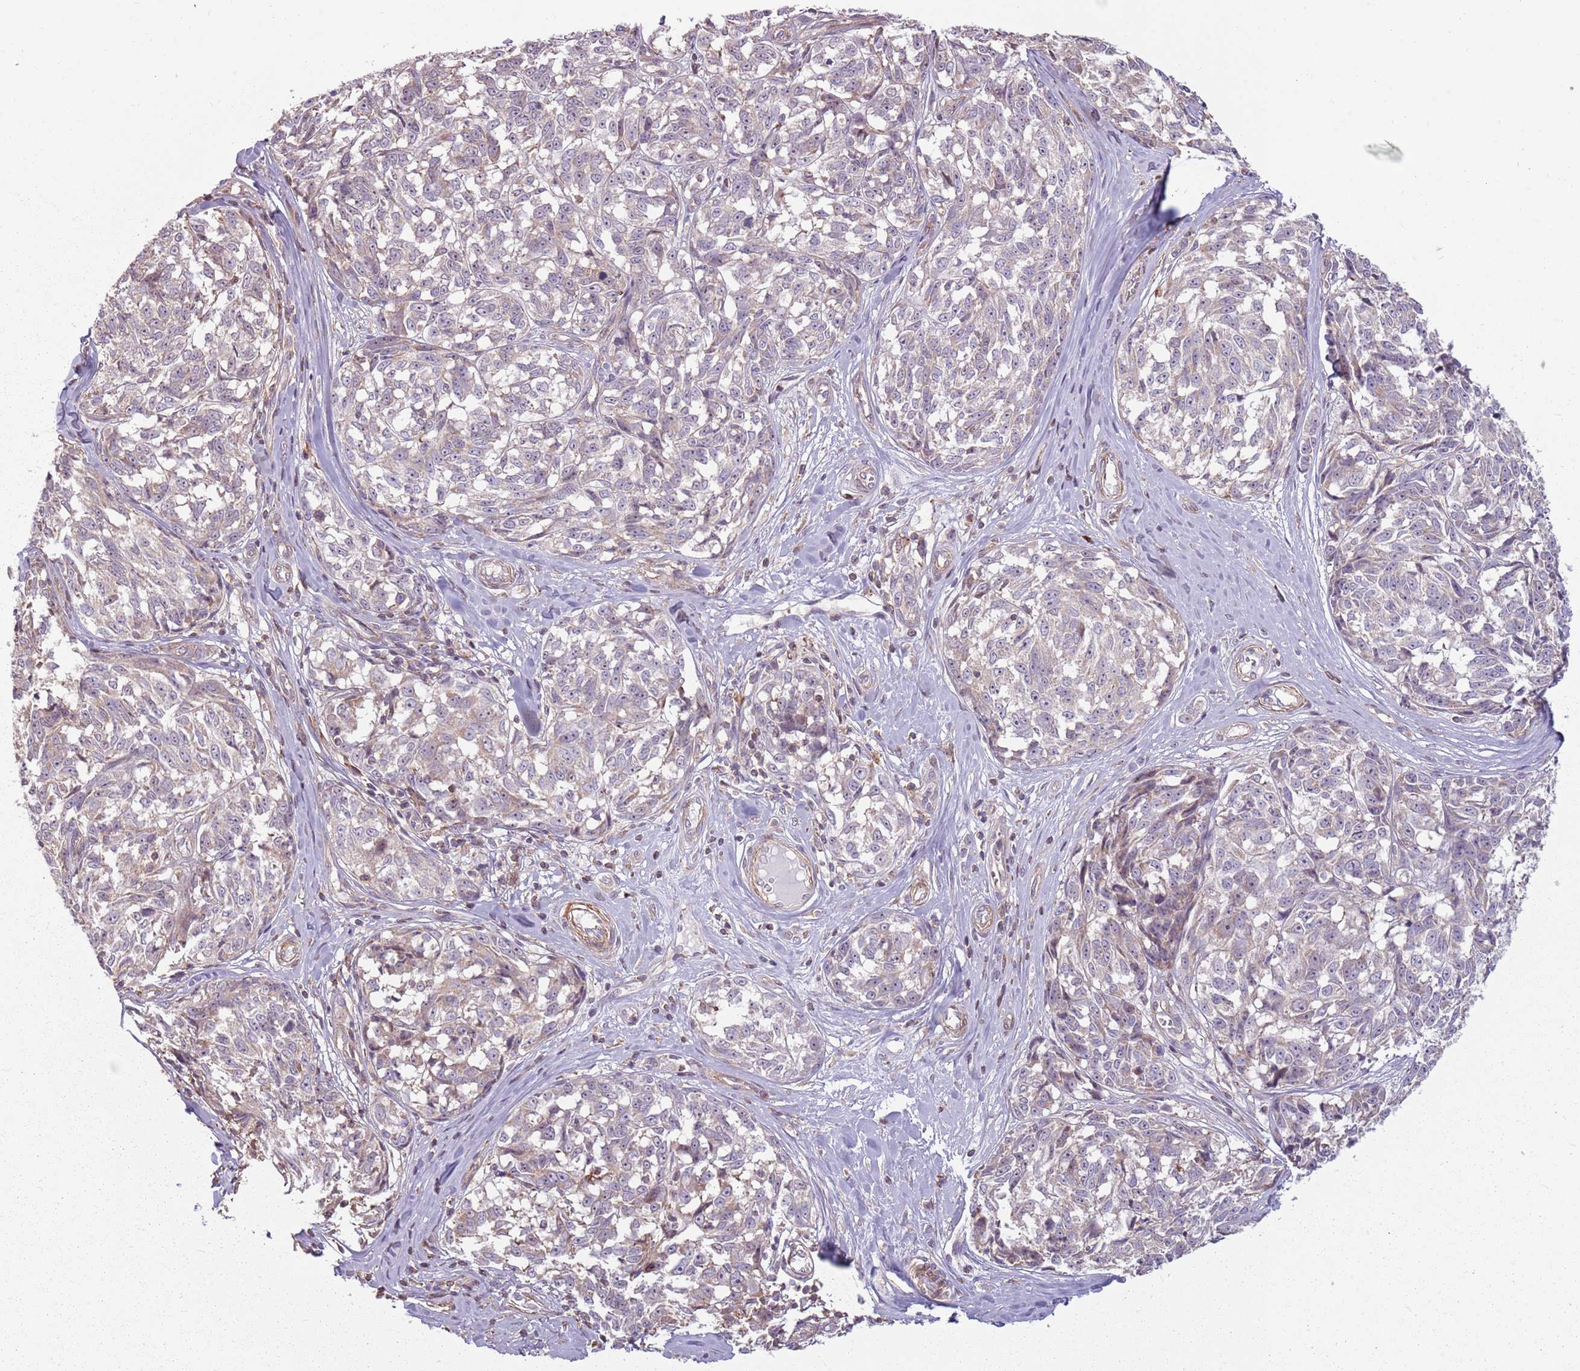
{"staining": {"intensity": "weak", "quantity": "<25%", "location": "cytoplasmic/membranous"}, "tissue": "melanoma", "cell_type": "Tumor cells", "image_type": "cancer", "snomed": [{"axis": "morphology", "description": "Normal tissue, NOS"}, {"axis": "morphology", "description": "Malignant melanoma, NOS"}, {"axis": "topography", "description": "Skin"}], "caption": "Immunohistochemistry (IHC) image of neoplastic tissue: melanoma stained with DAB (3,3'-diaminobenzidine) reveals no significant protein staining in tumor cells.", "gene": "RPL21", "patient": {"sex": "female", "age": 64}}